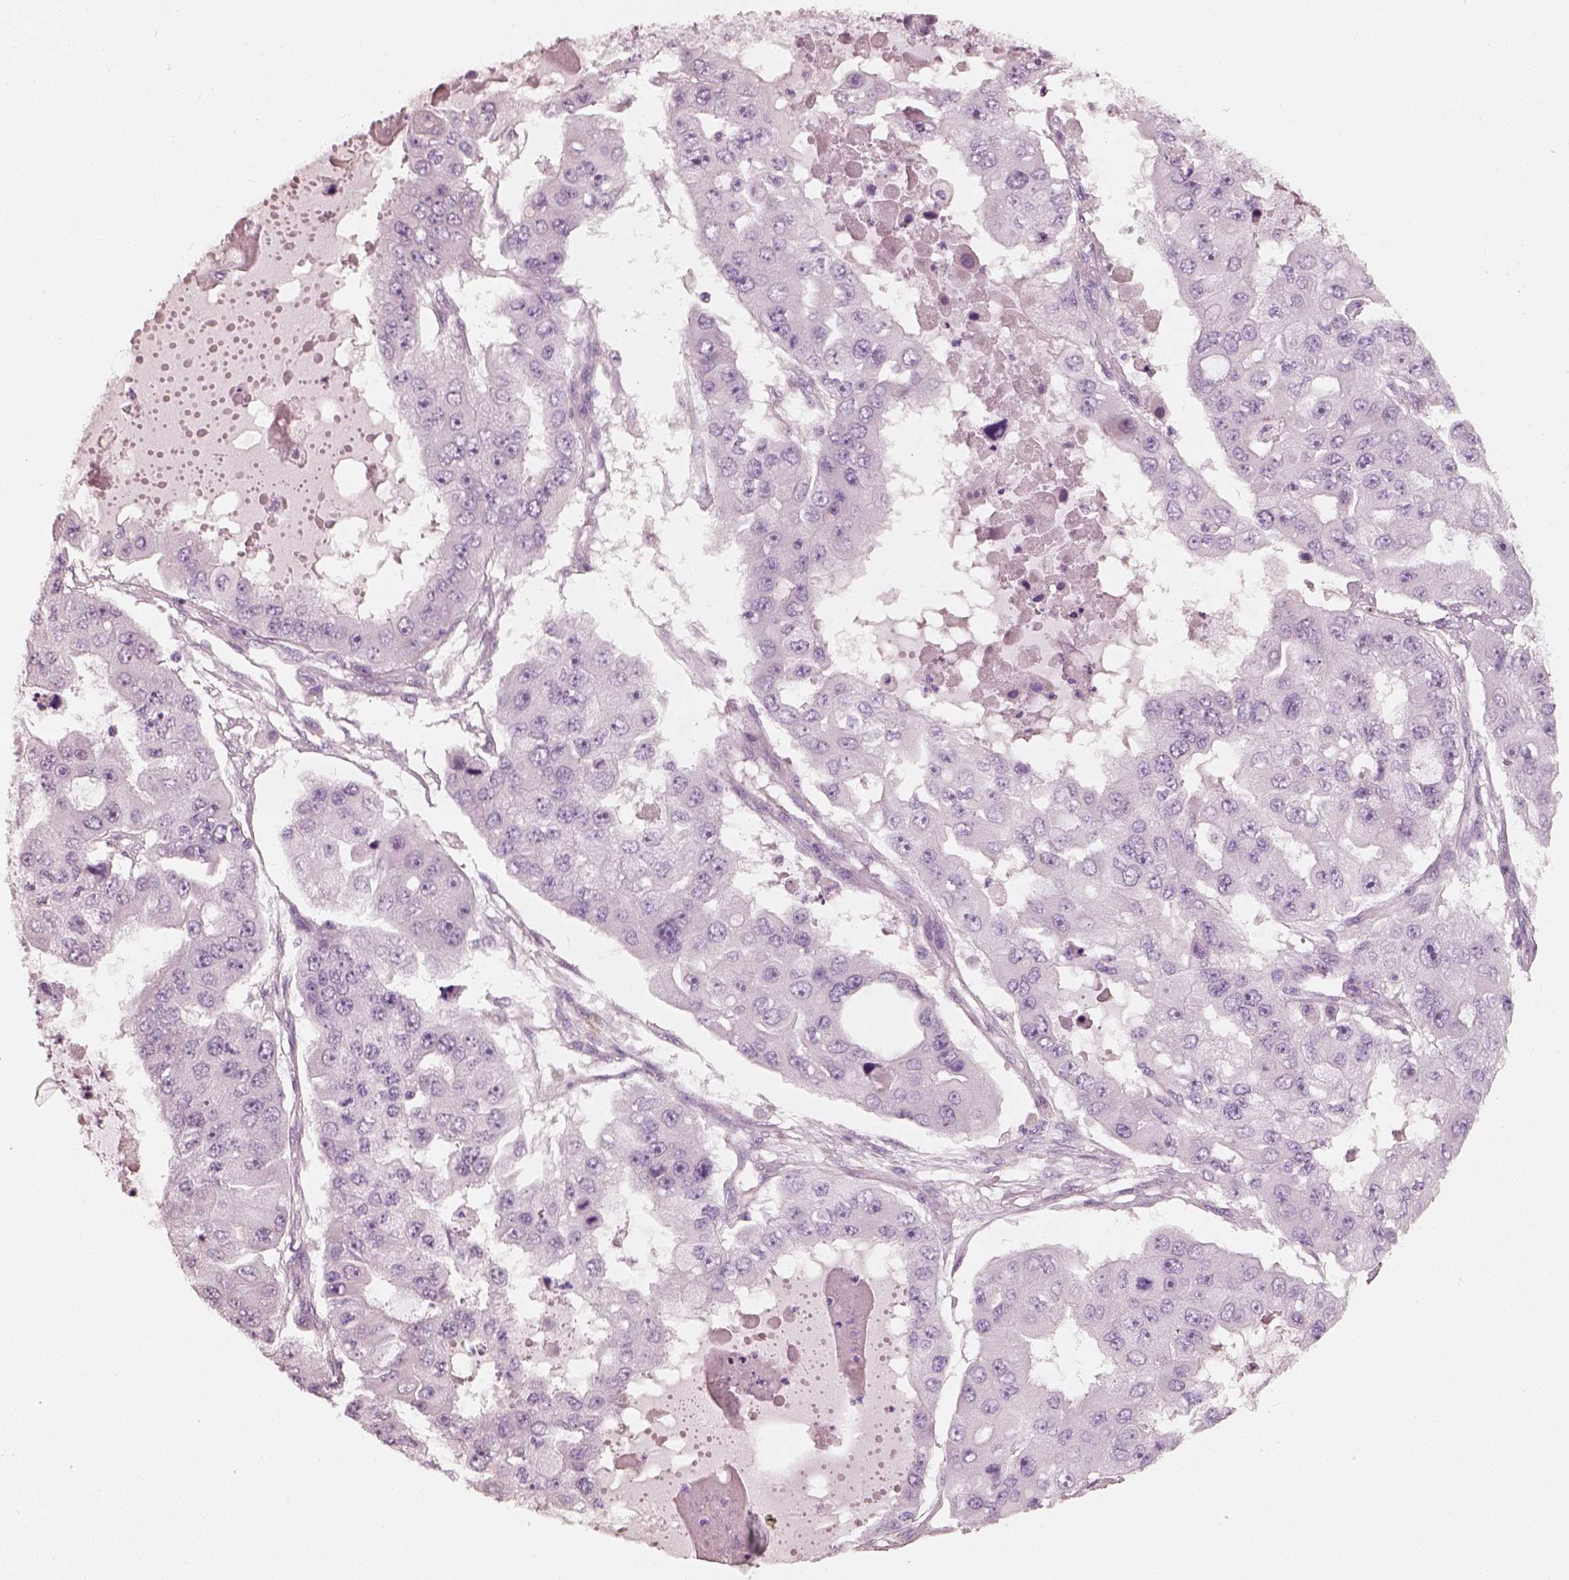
{"staining": {"intensity": "negative", "quantity": "none", "location": "none"}, "tissue": "ovarian cancer", "cell_type": "Tumor cells", "image_type": "cancer", "snomed": [{"axis": "morphology", "description": "Cystadenocarcinoma, serous, NOS"}, {"axis": "topography", "description": "Ovary"}], "caption": "Immunohistochemistry of human ovarian serous cystadenocarcinoma displays no expression in tumor cells. The staining was performed using DAB (3,3'-diaminobenzidine) to visualize the protein expression in brown, while the nuclei were stained in blue with hematoxylin (Magnification: 20x).", "gene": "RS1", "patient": {"sex": "female", "age": 56}}